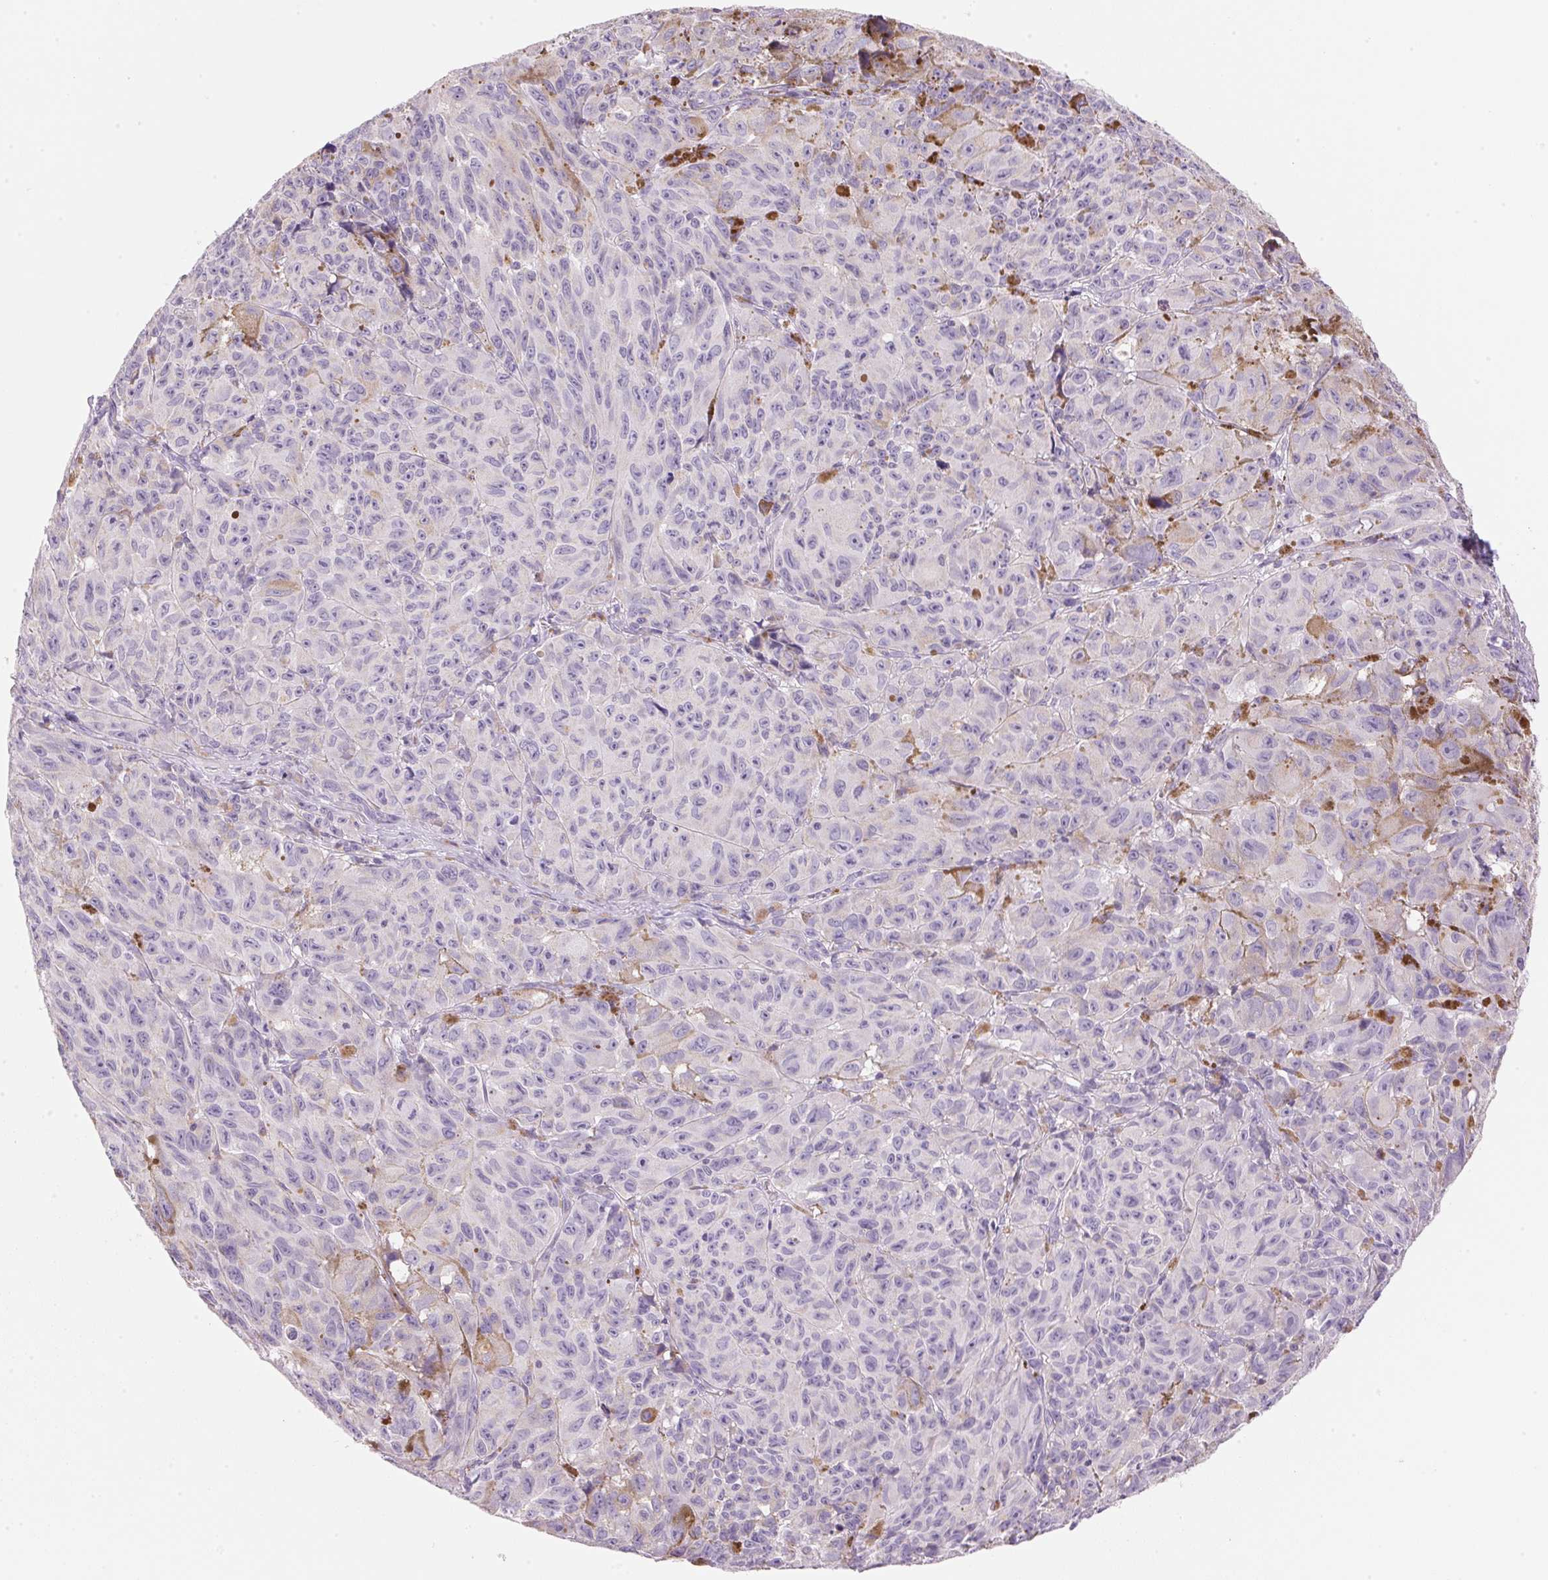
{"staining": {"intensity": "negative", "quantity": "none", "location": "none"}, "tissue": "melanoma", "cell_type": "Tumor cells", "image_type": "cancer", "snomed": [{"axis": "morphology", "description": "Malignant melanoma, NOS"}, {"axis": "topography", "description": "Vulva, labia, clitoris and Bartholin´s gland, NO"}], "caption": "The micrograph shows no staining of tumor cells in malignant melanoma.", "gene": "CYP11B1", "patient": {"sex": "female", "age": 75}}